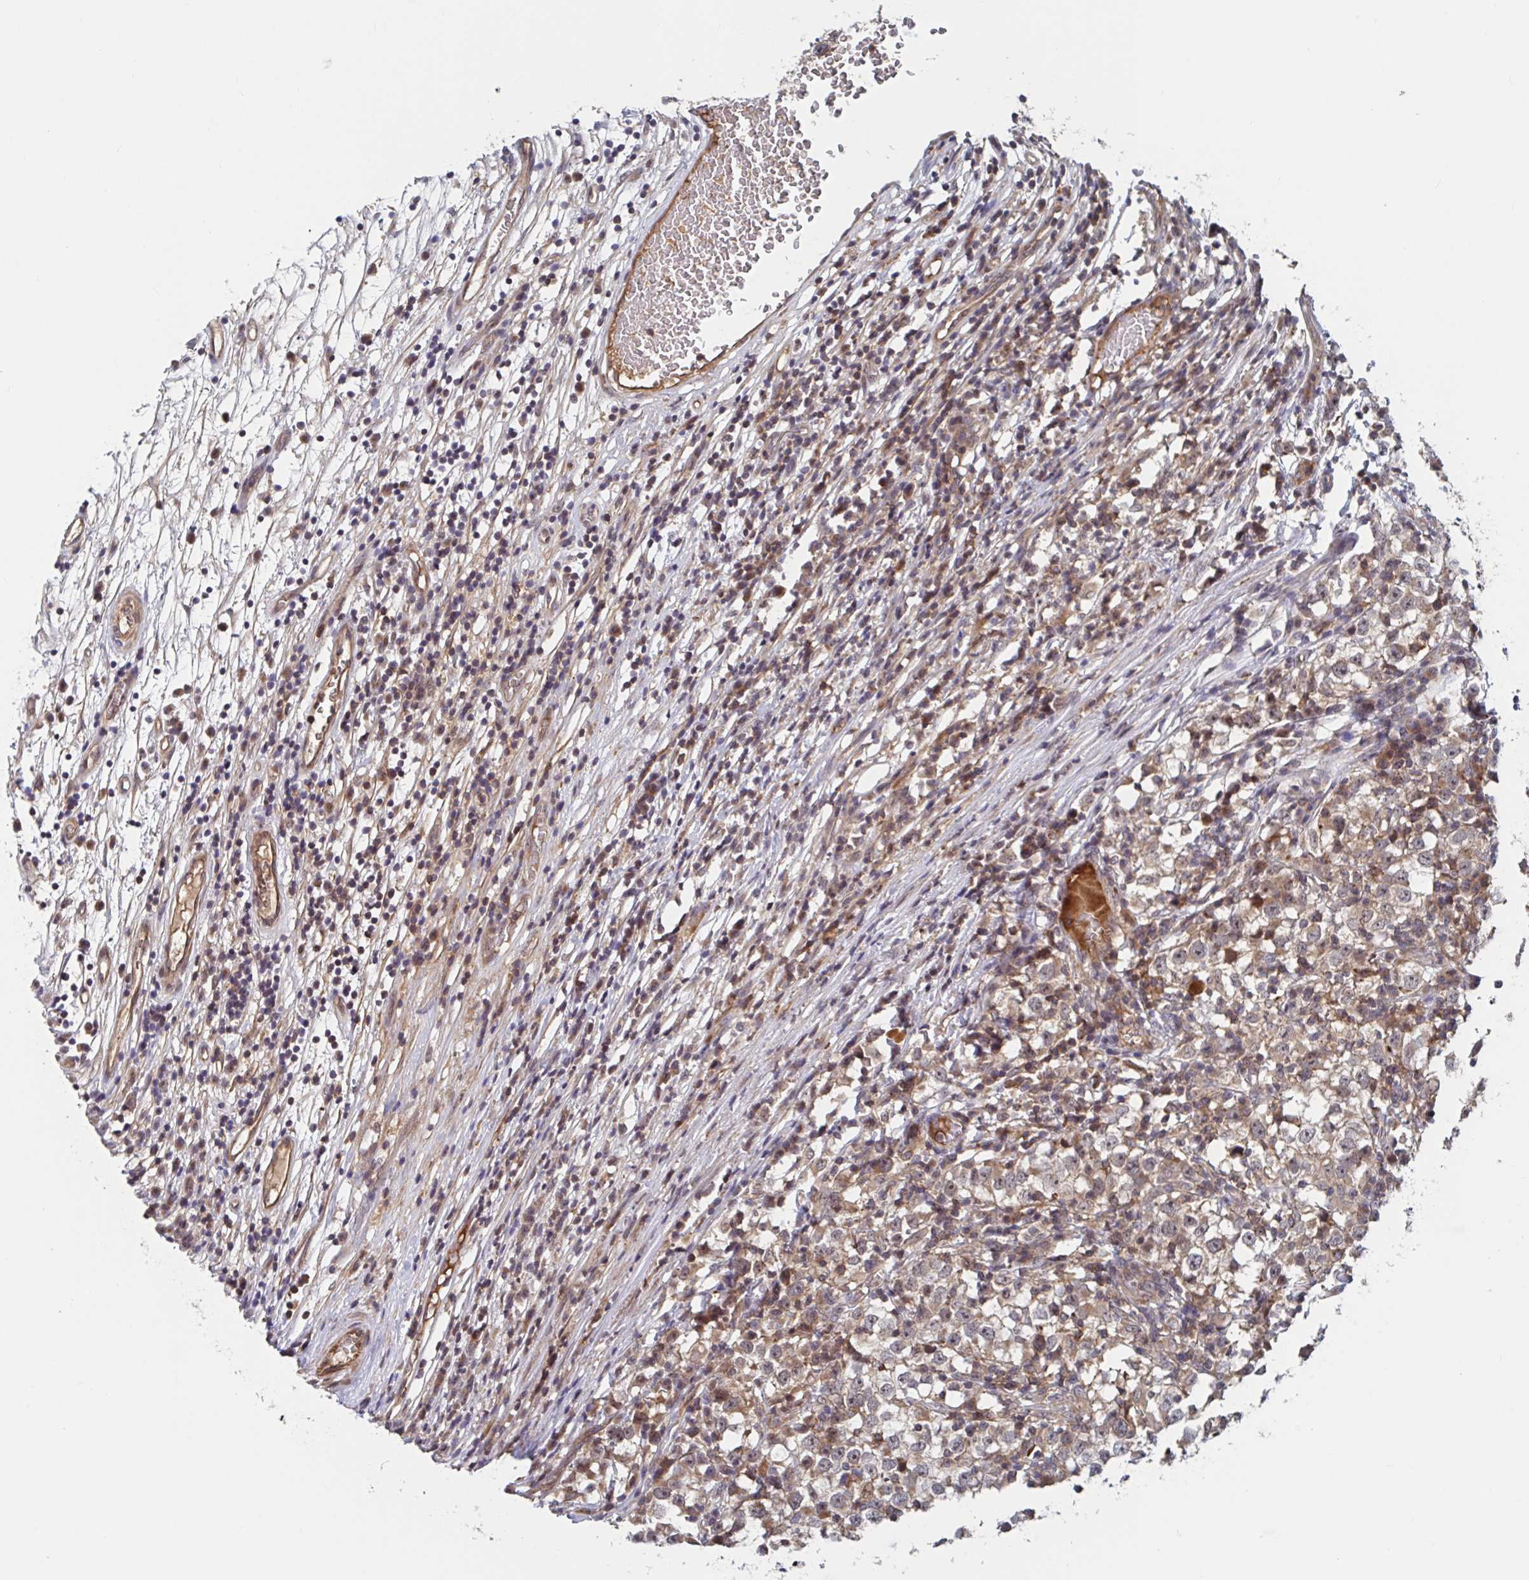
{"staining": {"intensity": "weak", "quantity": ">75%", "location": "cytoplasmic/membranous"}, "tissue": "testis cancer", "cell_type": "Tumor cells", "image_type": "cancer", "snomed": [{"axis": "morphology", "description": "Seminoma, NOS"}, {"axis": "topography", "description": "Testis"}], "caption": "Immunohistochemistry of seminoma (testis) demonstrates low levels of weak cytoplasmic/membranous expression in about >75% of tumor cells.", "gene": "DHRS12", "patient": {"sex": "male", "age": 65}}